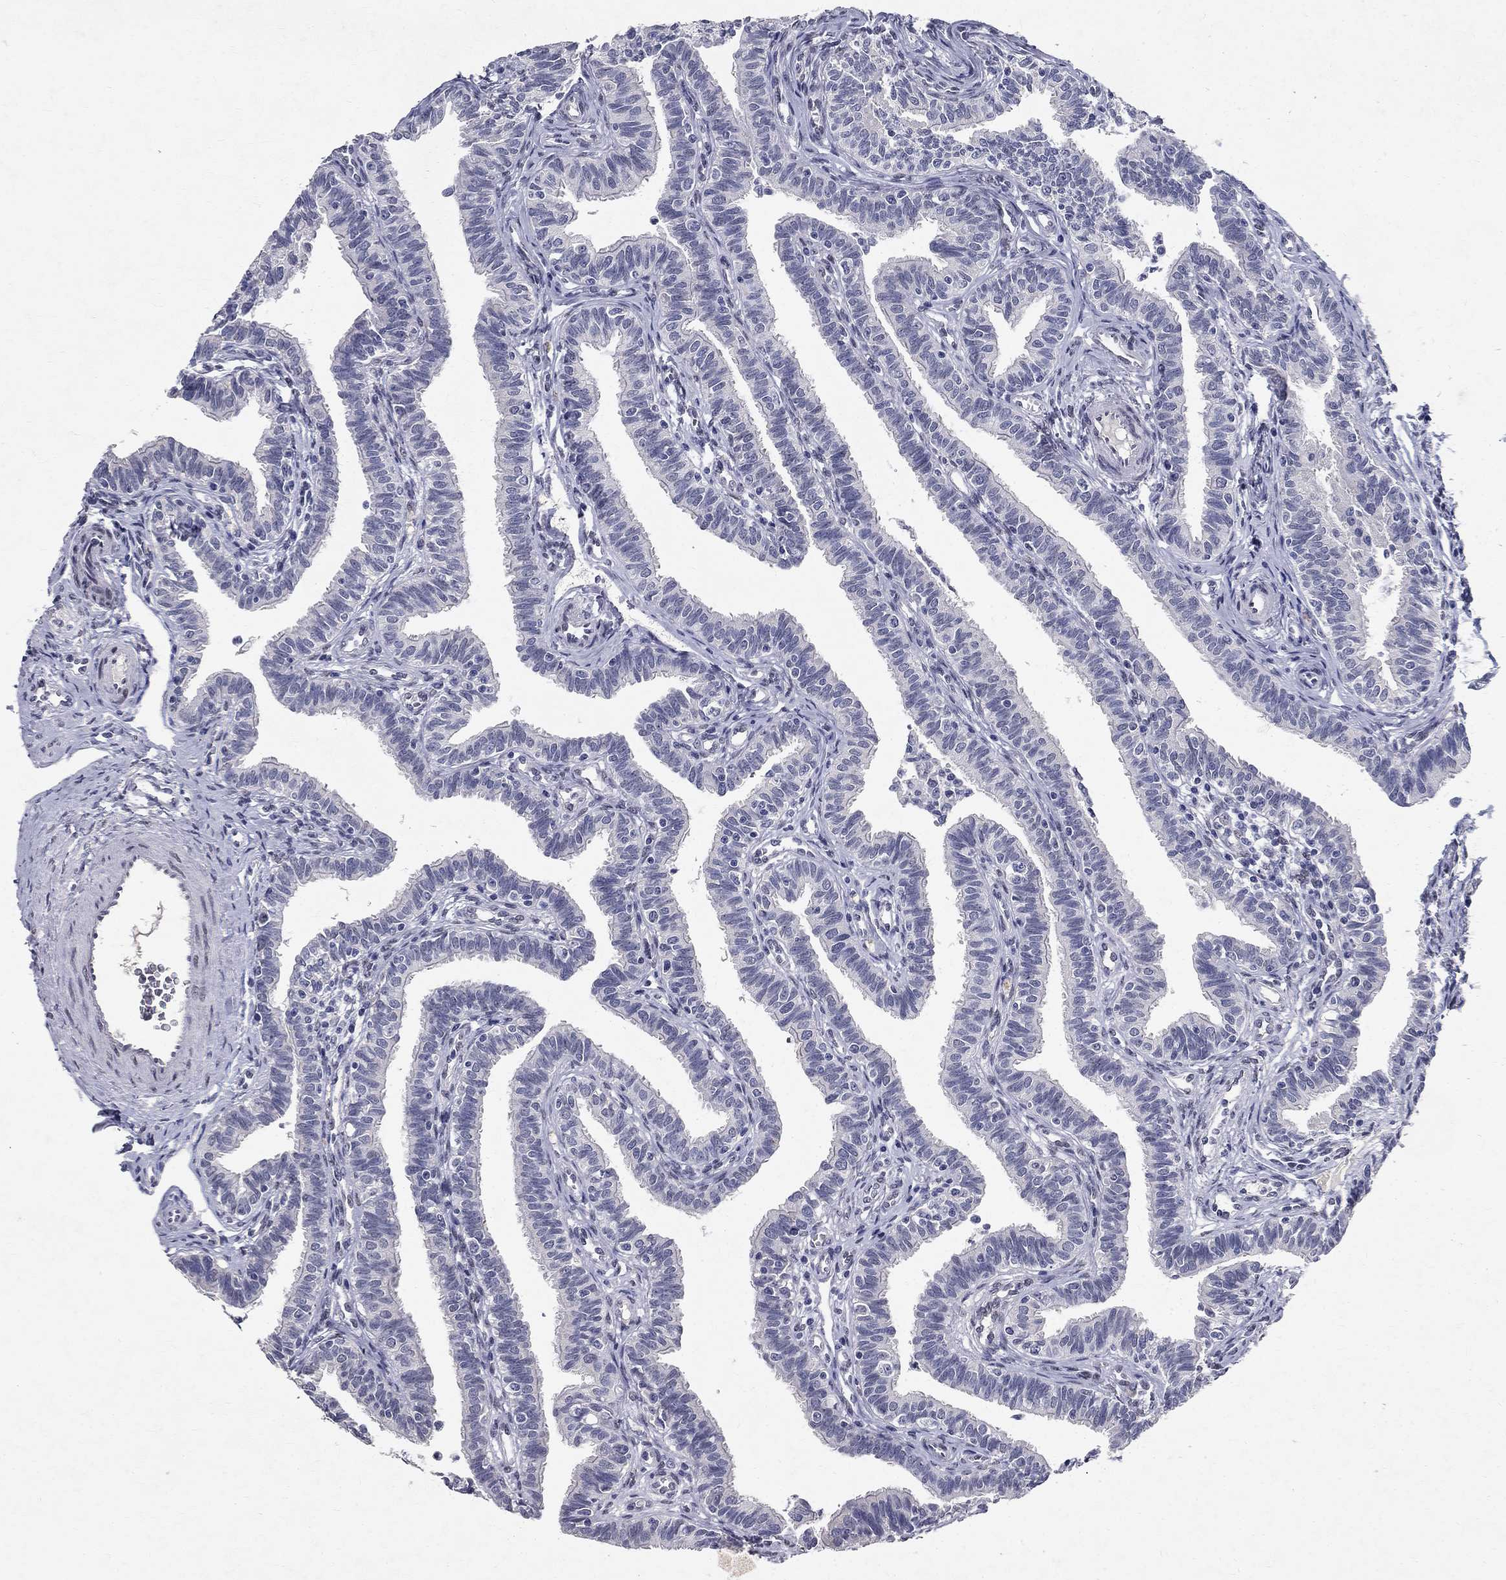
{"staining": {"intensity": "negative", "quantity": "none", "location": "none"}, "tissue": "fallopian tube", "cell_type": "Glandular cells", "image_type": "normal", "snomed": [{"axis": "morphology", "description": "Normal tissue, NOS"}, {"axis": "topography", "description": "Fallopian tube"}], "caption": "This is a histopathology image of immunohistochemistry (IHC) staining of benign fallopian tube, which shows no staining in glandular cells.", "gene": "RBFOX1", "patient": {"sex": "female", "age": 36}}